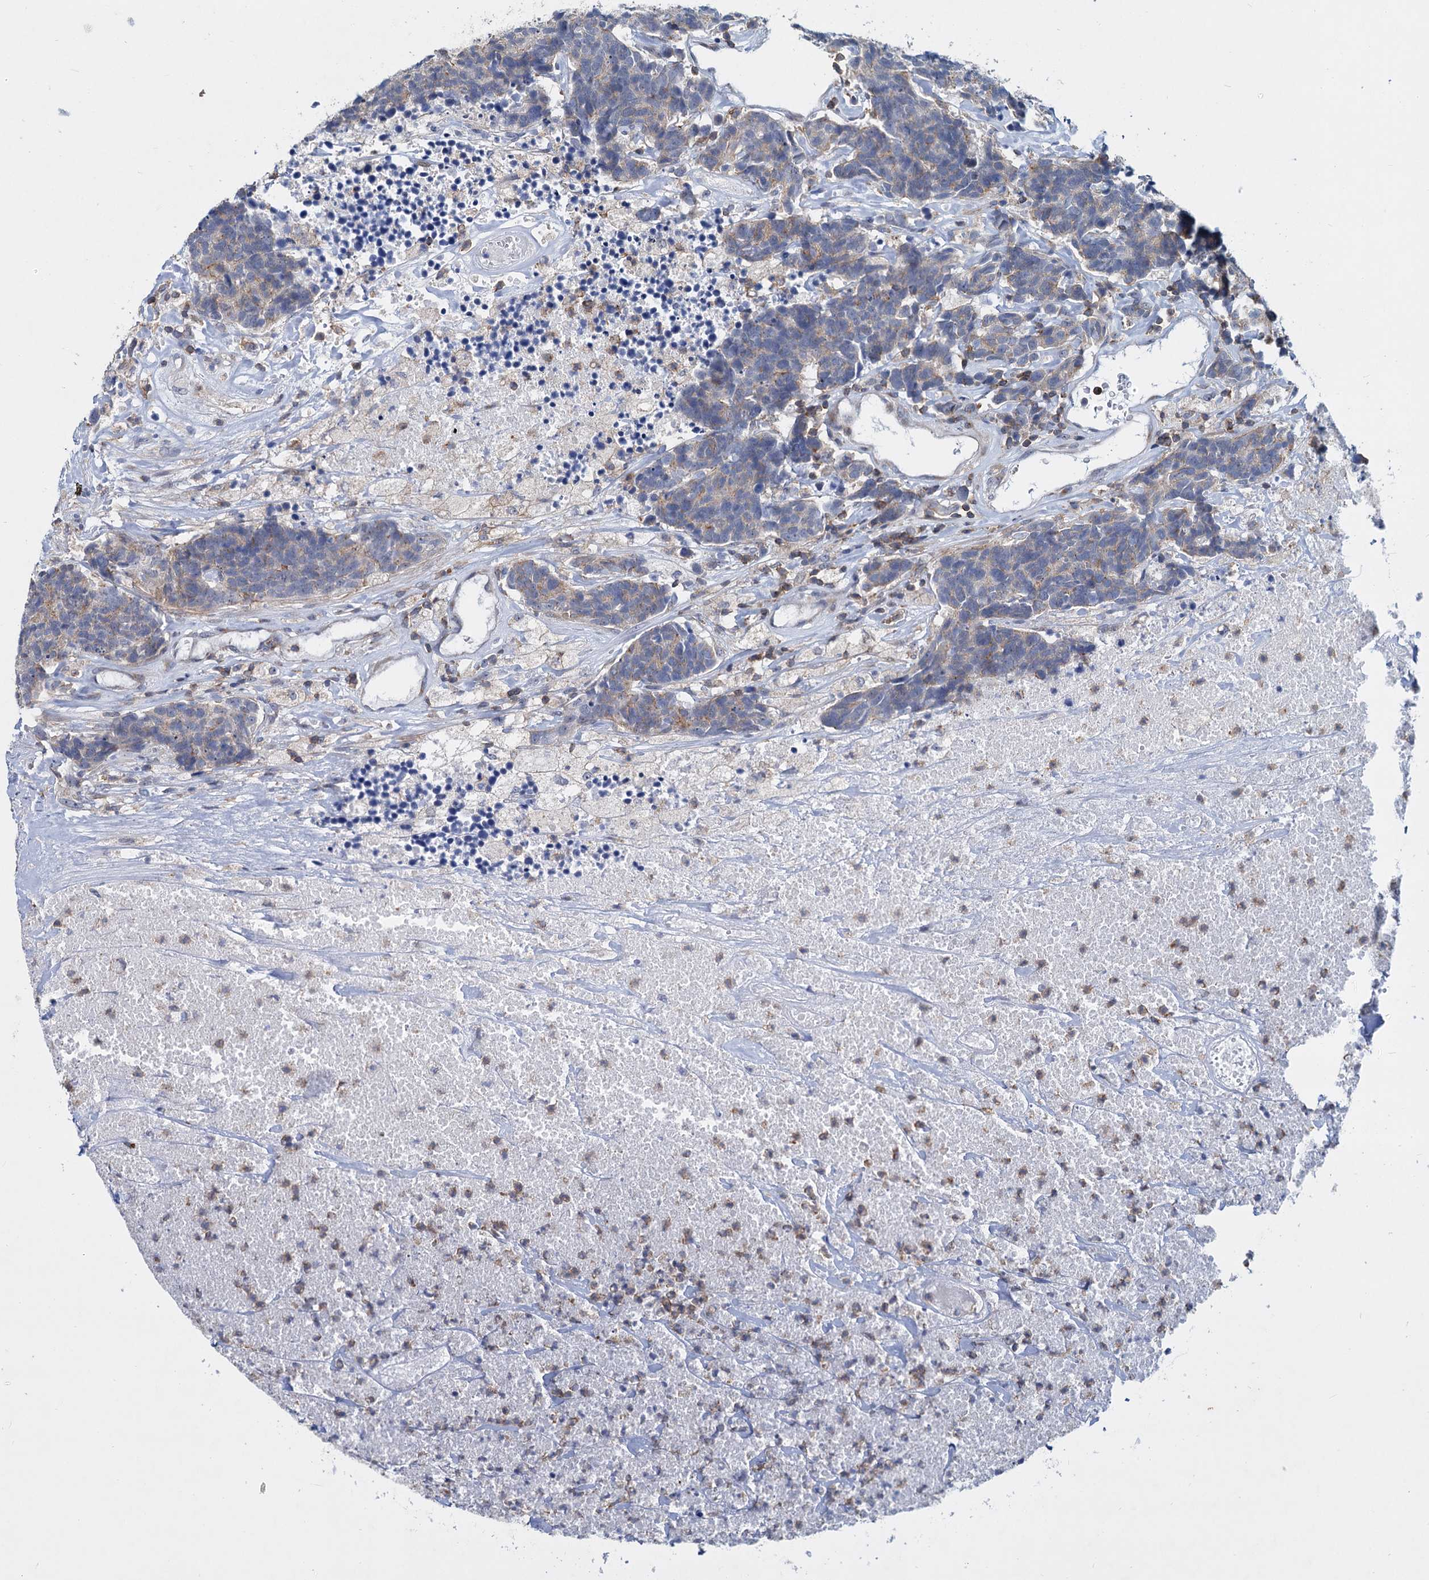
{"staining": {"intensity": "weak", "quantity": ">75%", "location": "cytoplasmic/membranous"}, "tissue": "carcinoid", "cell_type": "Tumor cells", "image_type": "cancer", "snomed": [{"axis": "morphology", "description": "Carcinoma, NOS"}, {"axis": "morphology", "description": "Carcinoid, malignant, NOS"}, {"axis": "topography", "description": "Urinary bladder"}], "caption": "Protein analysis of carcinoma tissue demonstrates weak cytoplasmic/membranous staining in approximately >75% of tumor cells.", "gene": "LRCH4", "patient": {"sex": "male", "age": 57}}